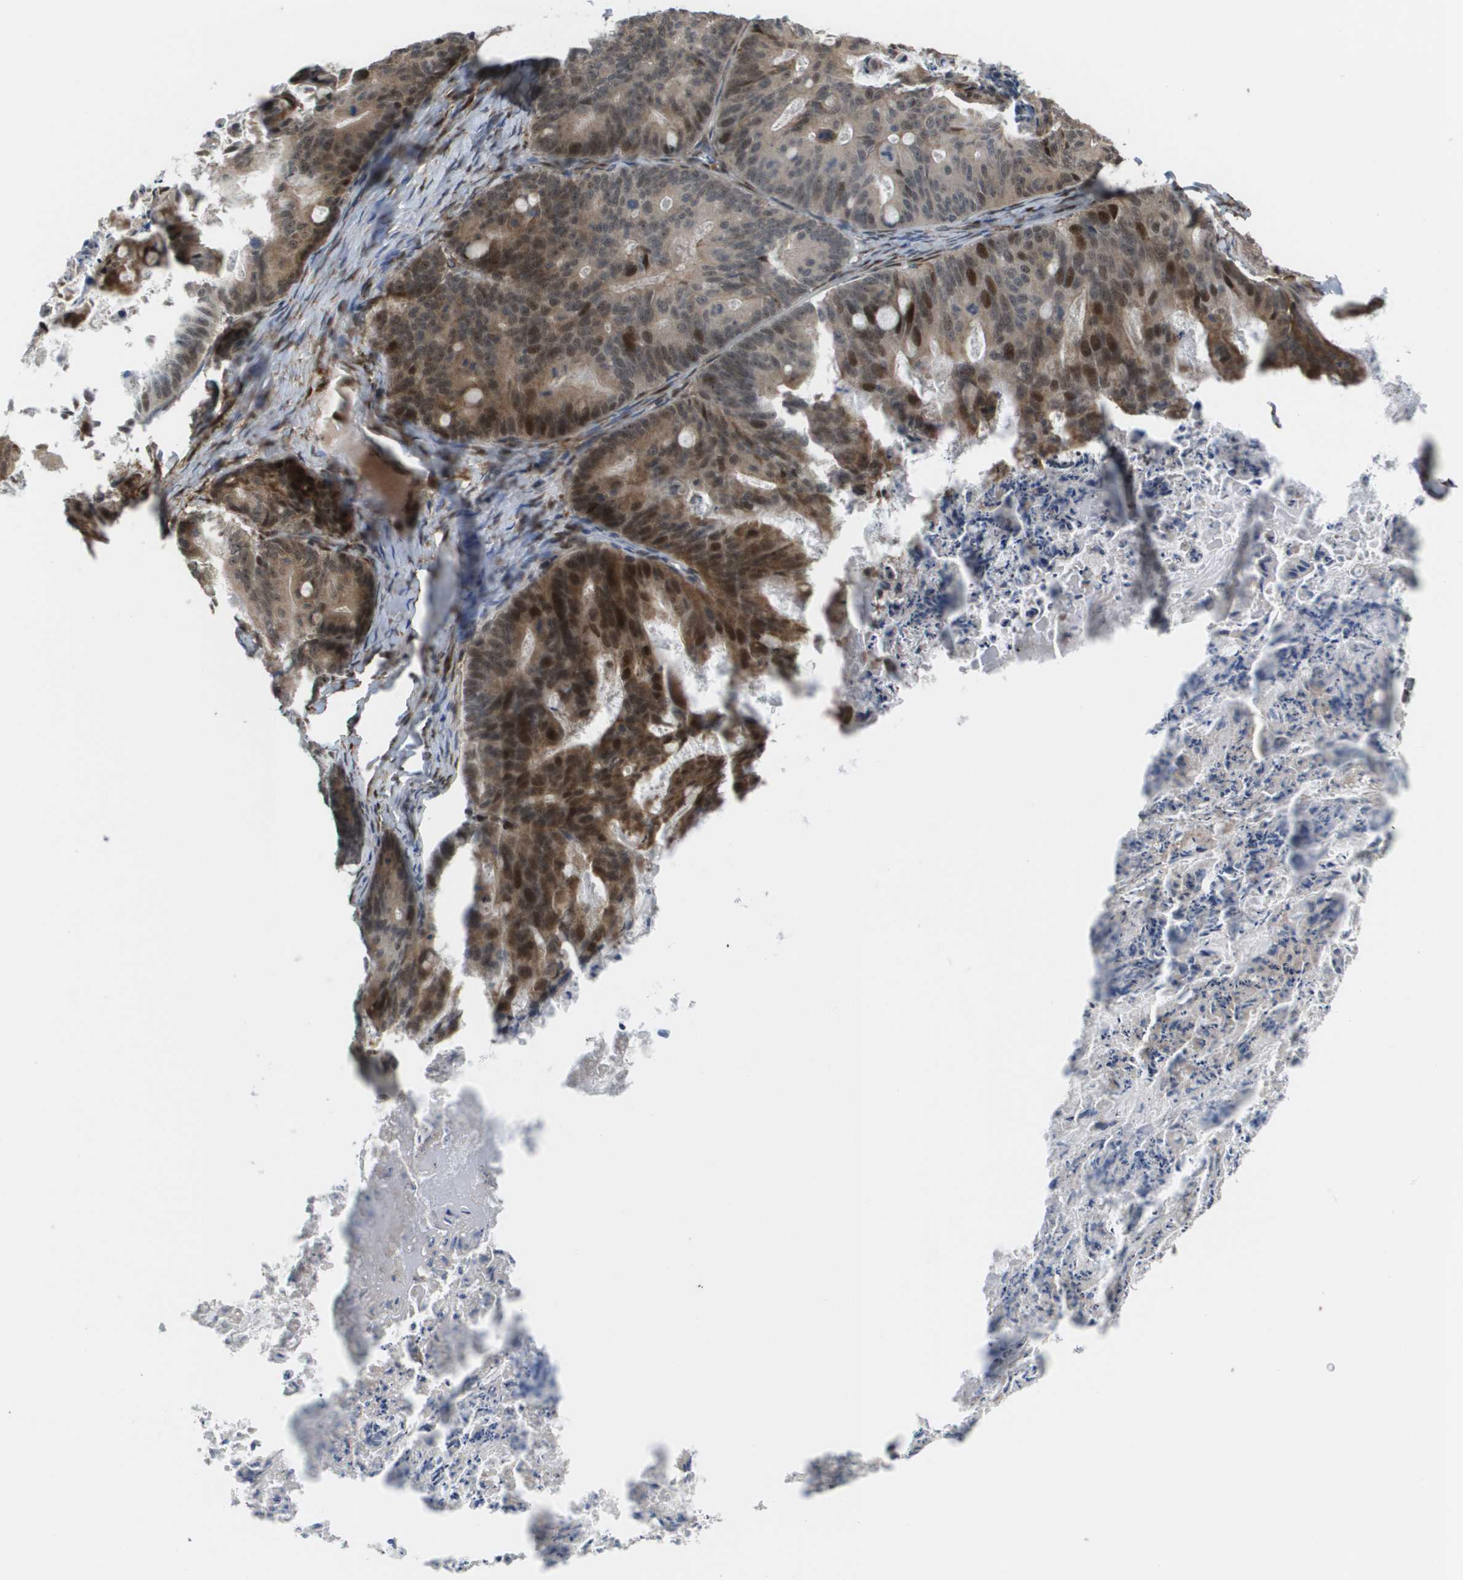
{"staining": {"intensity": "strong", "quantity": "<25%", "location": "cytoplasmic/membranous,nuclear"}, "tissue": "ovarian cancer", "cell_type": "Tumor cells", "image_type": "cancer", "snomed": [{"axis": "morphology", "description": "Cystadenocarcinoma, mucinous, NOS"}, {"axis": "topography", "description": "Ovary"}], "caption": "Mucinous cystadenocarcinoma (ovarian) stained with DAB (3,3'-diaminobenzidine) immunohistochemistry reveals medium levels of strong cytoplasmic/membranous and nuclear expression in about <25% of tumor cells. Using DAB (brown) and hematoxylin (blue) stains, captured at high magnification using brightfield microscopy.", "gene": "AXIN2", "patient": {"sex": "female", "age": 37}}